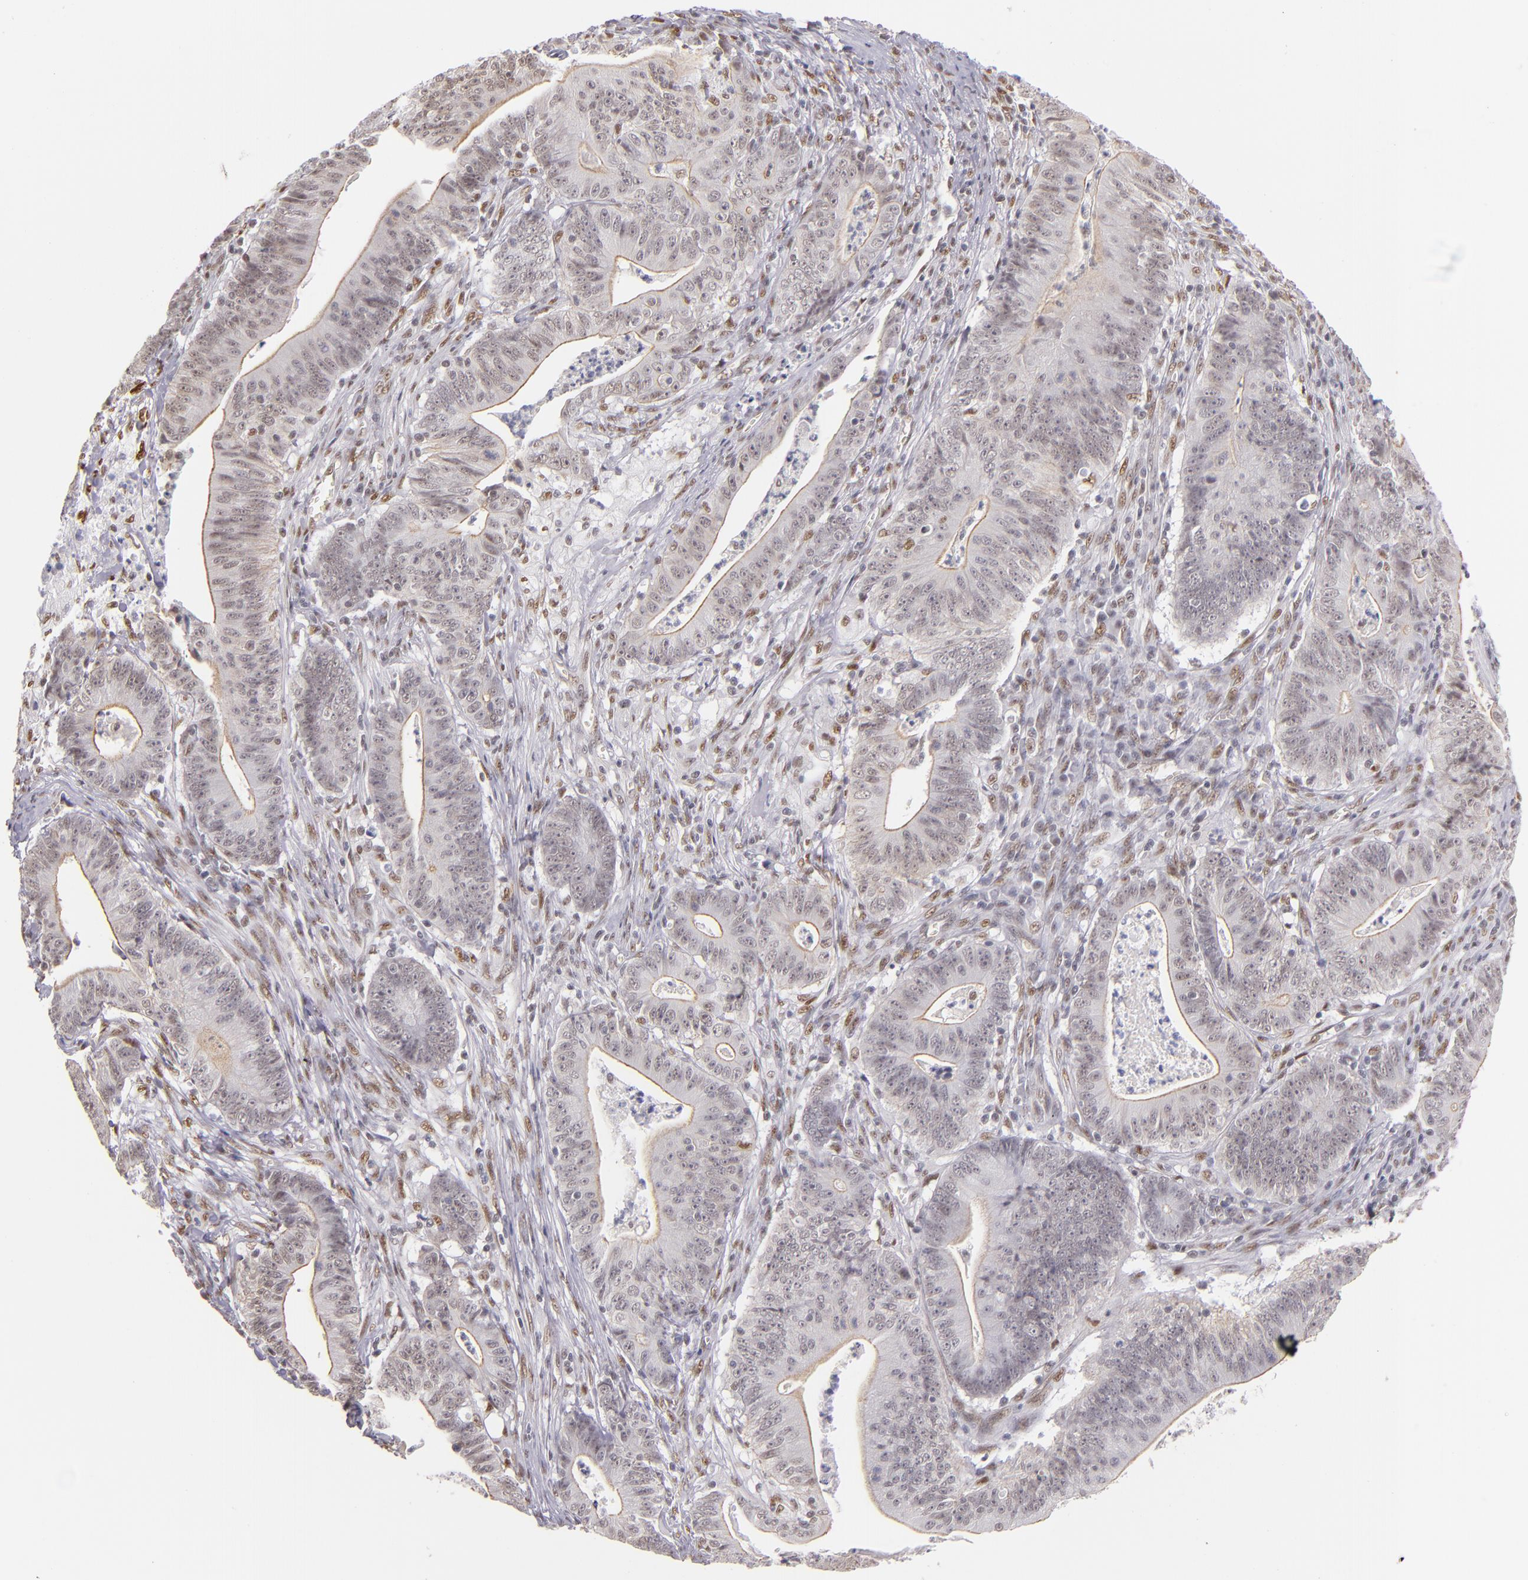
{"staining": {"intensity": "negative", "quantity": "none", "location": "none"}, "tissue": "stomach cancer", "cell_type": "Tumor cells", "image_type": "cancer", "snomed": [{"axis": "morphology", "description": "Adenocarcinoma, NOS"}, {"axis": "topography", "description": "Stomach, lower"}], "caption": "High power microscopy micrograph of an IHC image of stomach cancer (adenocarcinoma), revealing no significant staining in tumor cells.", "gene": "NCOR2", "patient": {"sex": "female", "age": 86}}